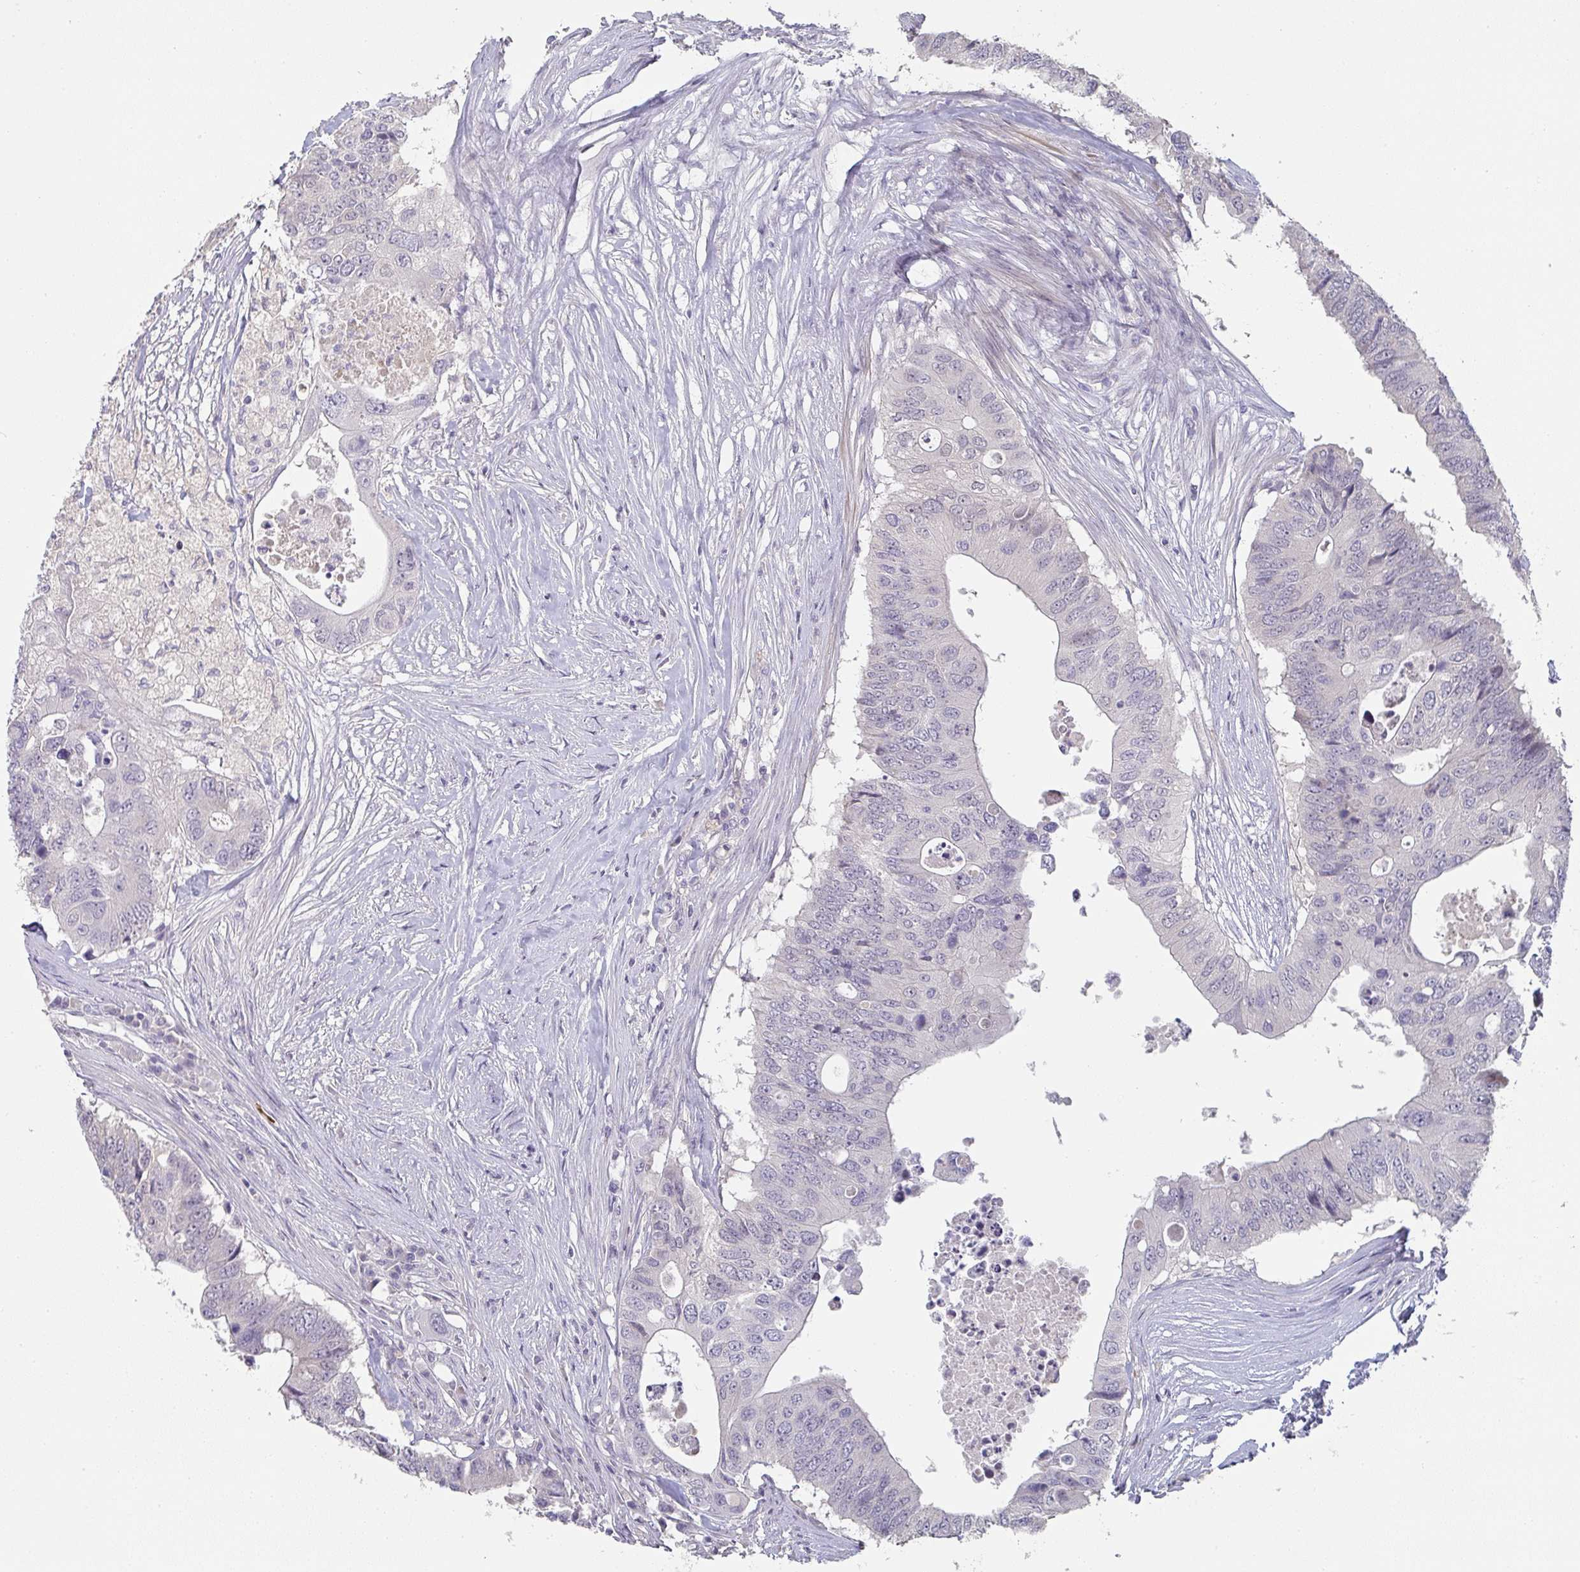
{"staining": {"intensity": "negative", "quantity": "none", "location": "none"}, "tissue": "colorectal cancer", "cell_type": "Tumor cells", "image_type": "cancer", "snomed": [{"axis": "morphology", "description": "Adenocarcinoma, NOS"}, {"axis": "topography", "description": "Colon"}], "caption": "A high-resolution micrograph shows immunohistochemistry (IHC) staining of colorectal cancer, which exhibits no significant staining in tumor cells.", "gene": "A1CF", "patient": {"sex": "male", "age": 71}}